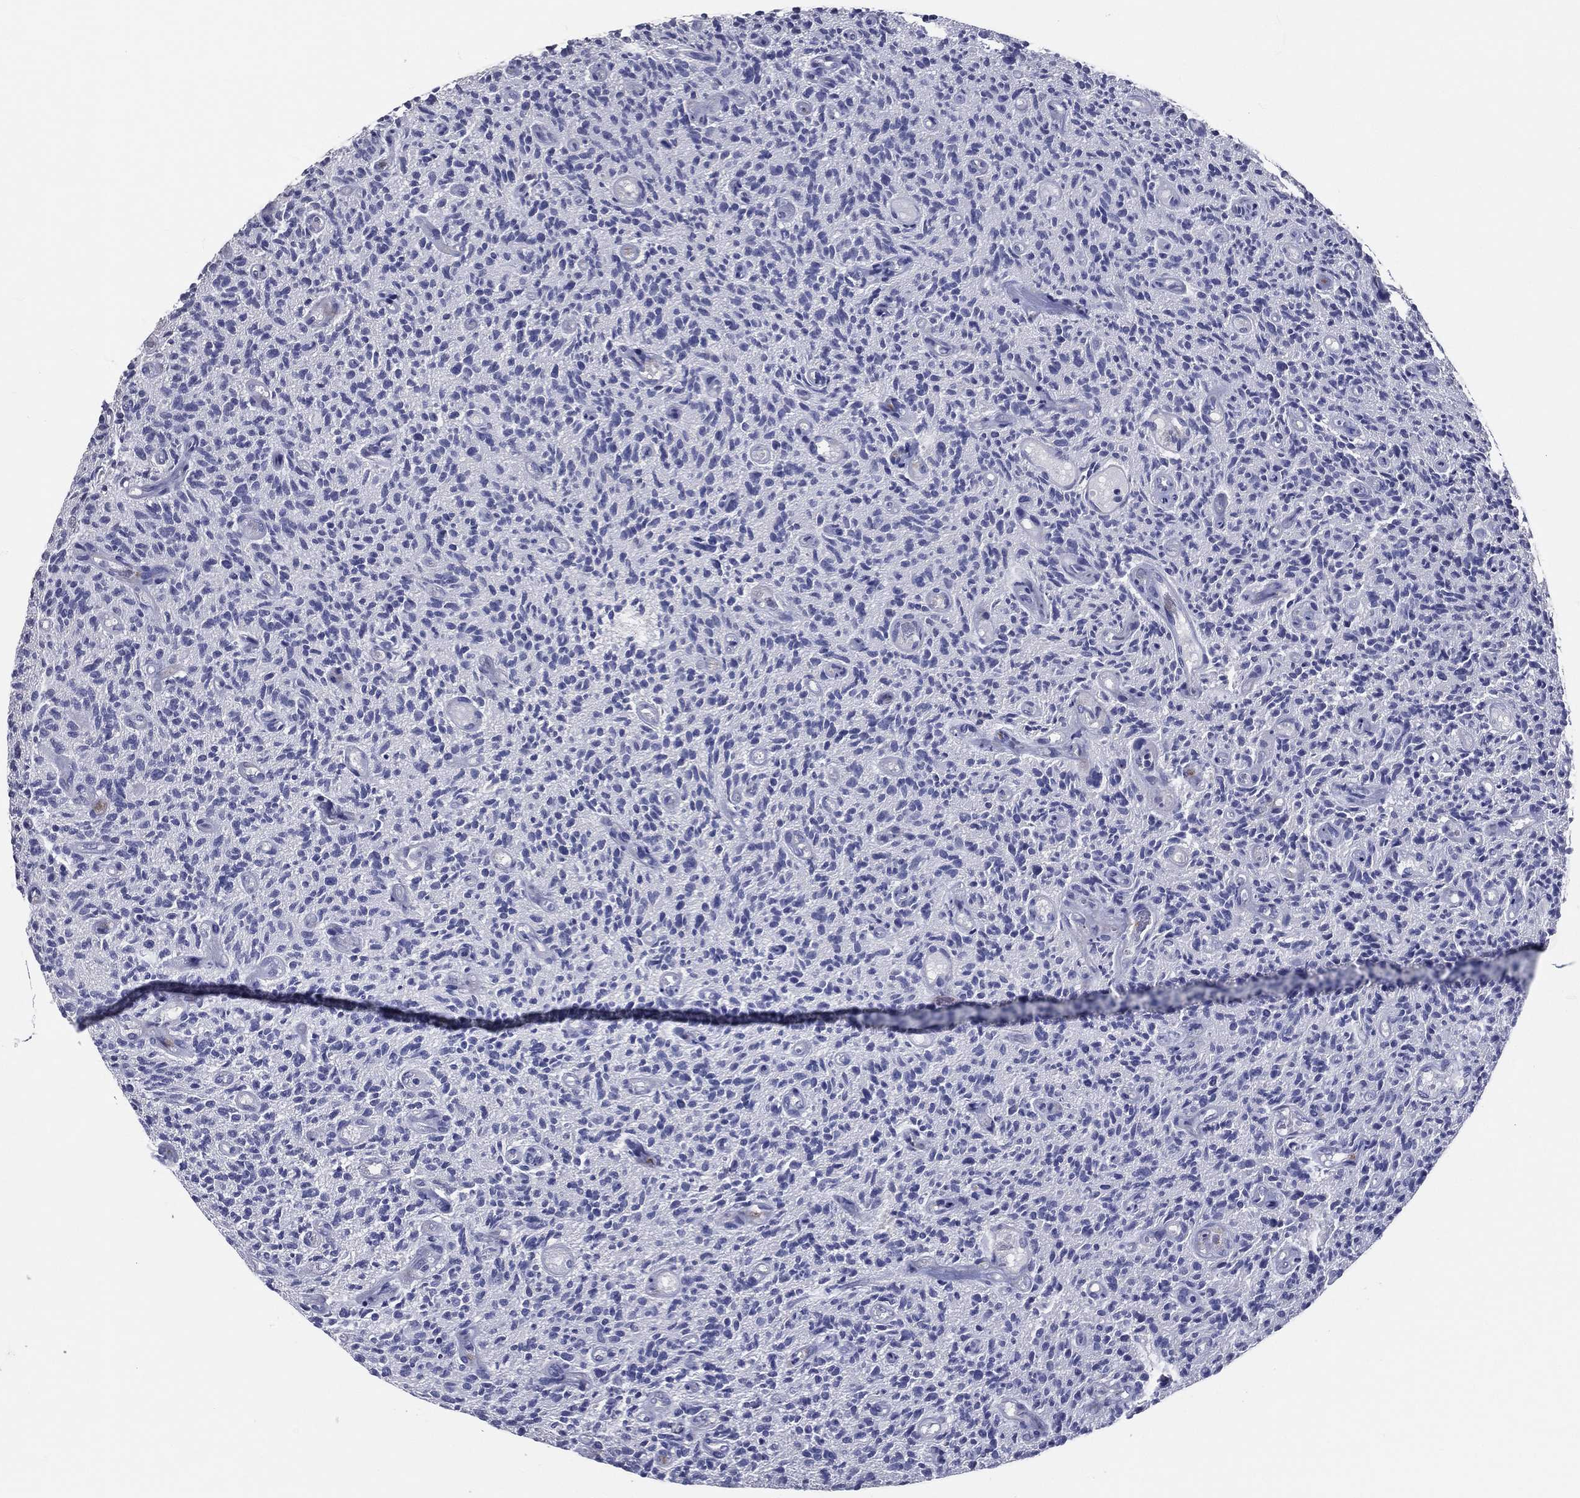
{"staining": {"intensity": "negative", "quantity": "none", "location": "none"}, "tissue": "glioma", "cell_type": "Tumor cells", "image_type": "cancer", "snomed": [{"axis": "morphology", "description": "Glioma, malignant, High grade"}, {"axis": "topography", "description": "Brain"}], "caption": "This is a micrograph of immunohistochemistry staining of high-grade glioma (malignant), which shows no positivity in tumor cells.", "gene": "TFAP2A", "patient": {"sex": "male", "age": 64}}